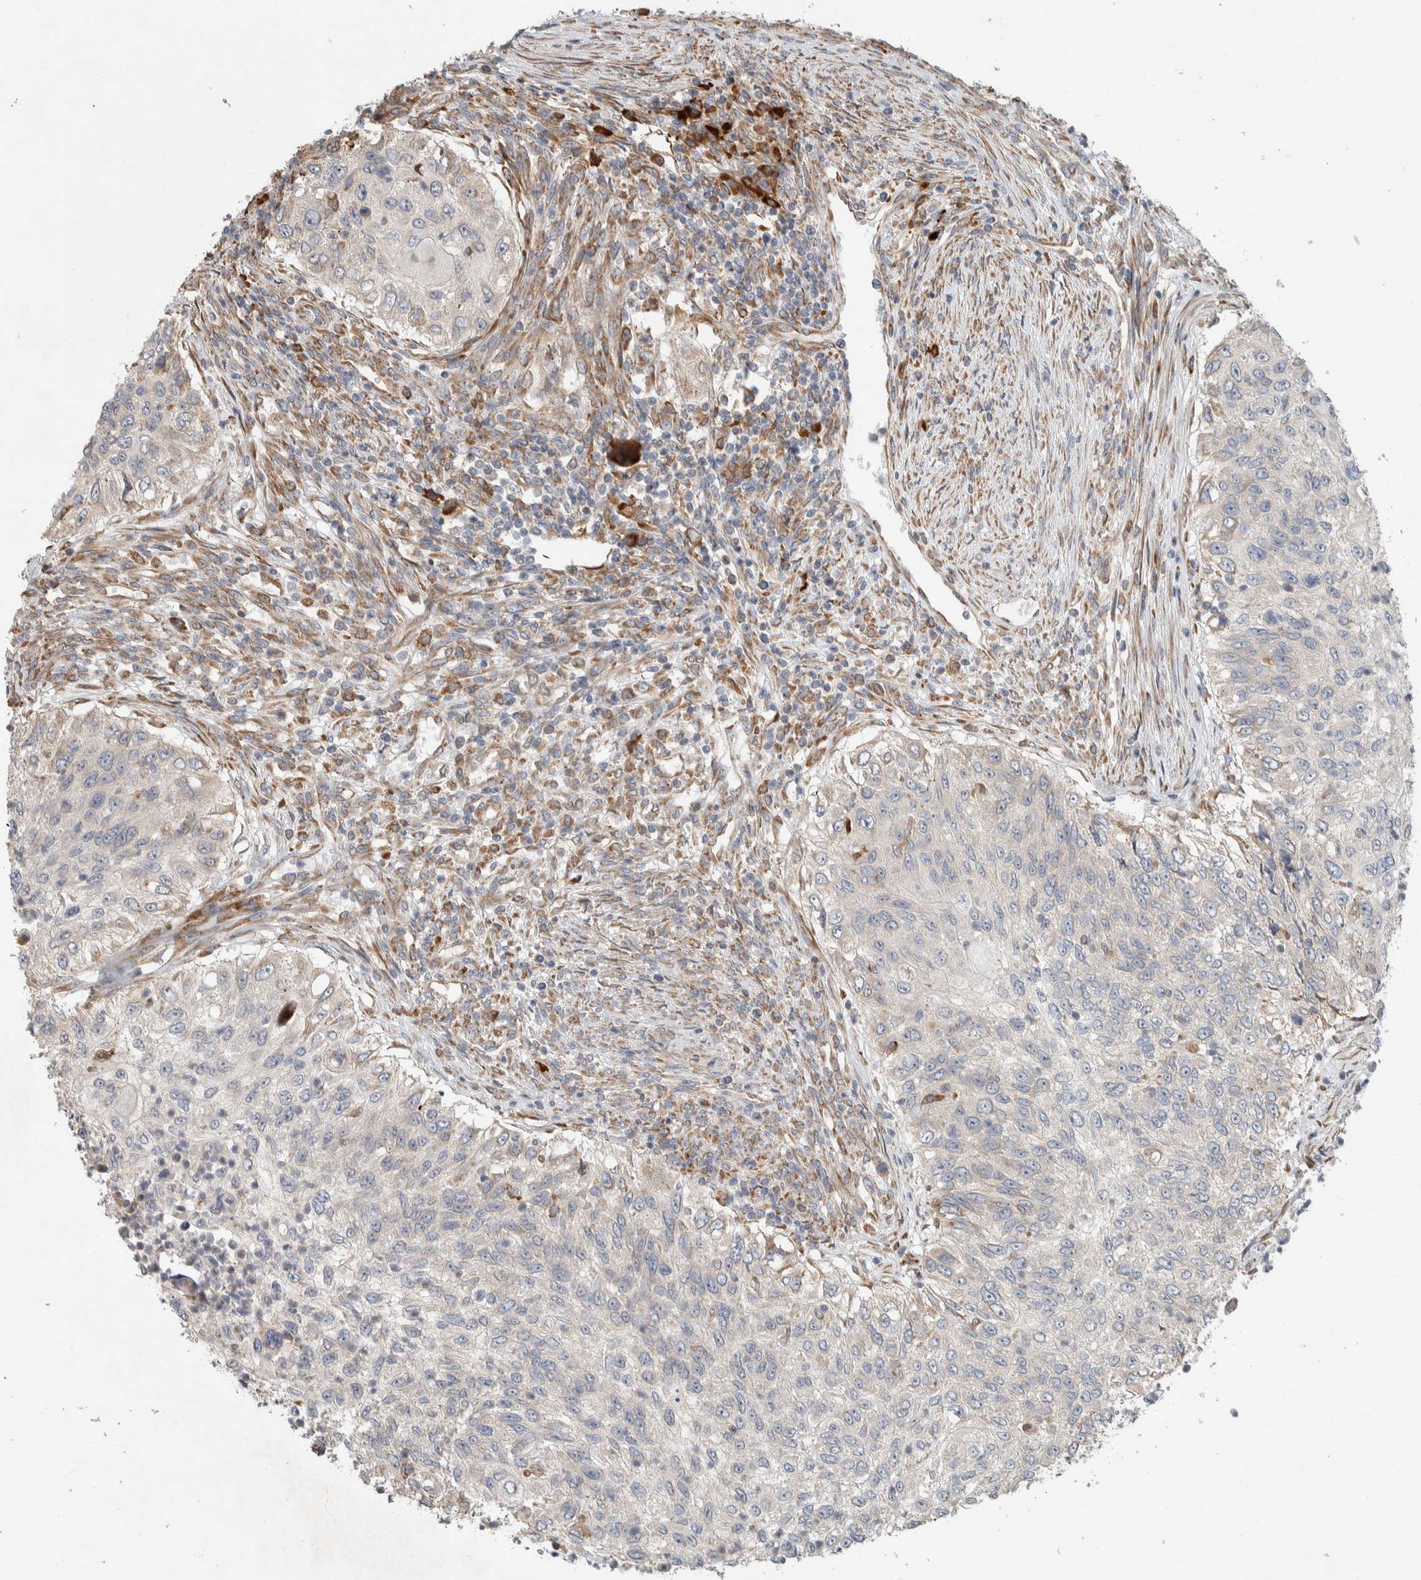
{"staining": {"intensity": "negative", "quantity": "none", "location": "none"}, "tissue": "urothelial cancer", "cell_type": "Tumor cells", "image_type": "cancer", "snomed": [{"axis": "morphology", "description": "Urothelial carcinoma, High grade"}, {"axis": "topography", "description": "Urinary bladder"}], "caption": "Photomicrograph shows no protein staining in tumor cells of urothelial cancer tissue. The staining is performed using DAB (3,3'-diaminobenzidine) brown chromogen with nuclei counter-stained in using hematoxylin.", "gene": "ADCY8", "patient": {"sex": "female", "age": 60}}